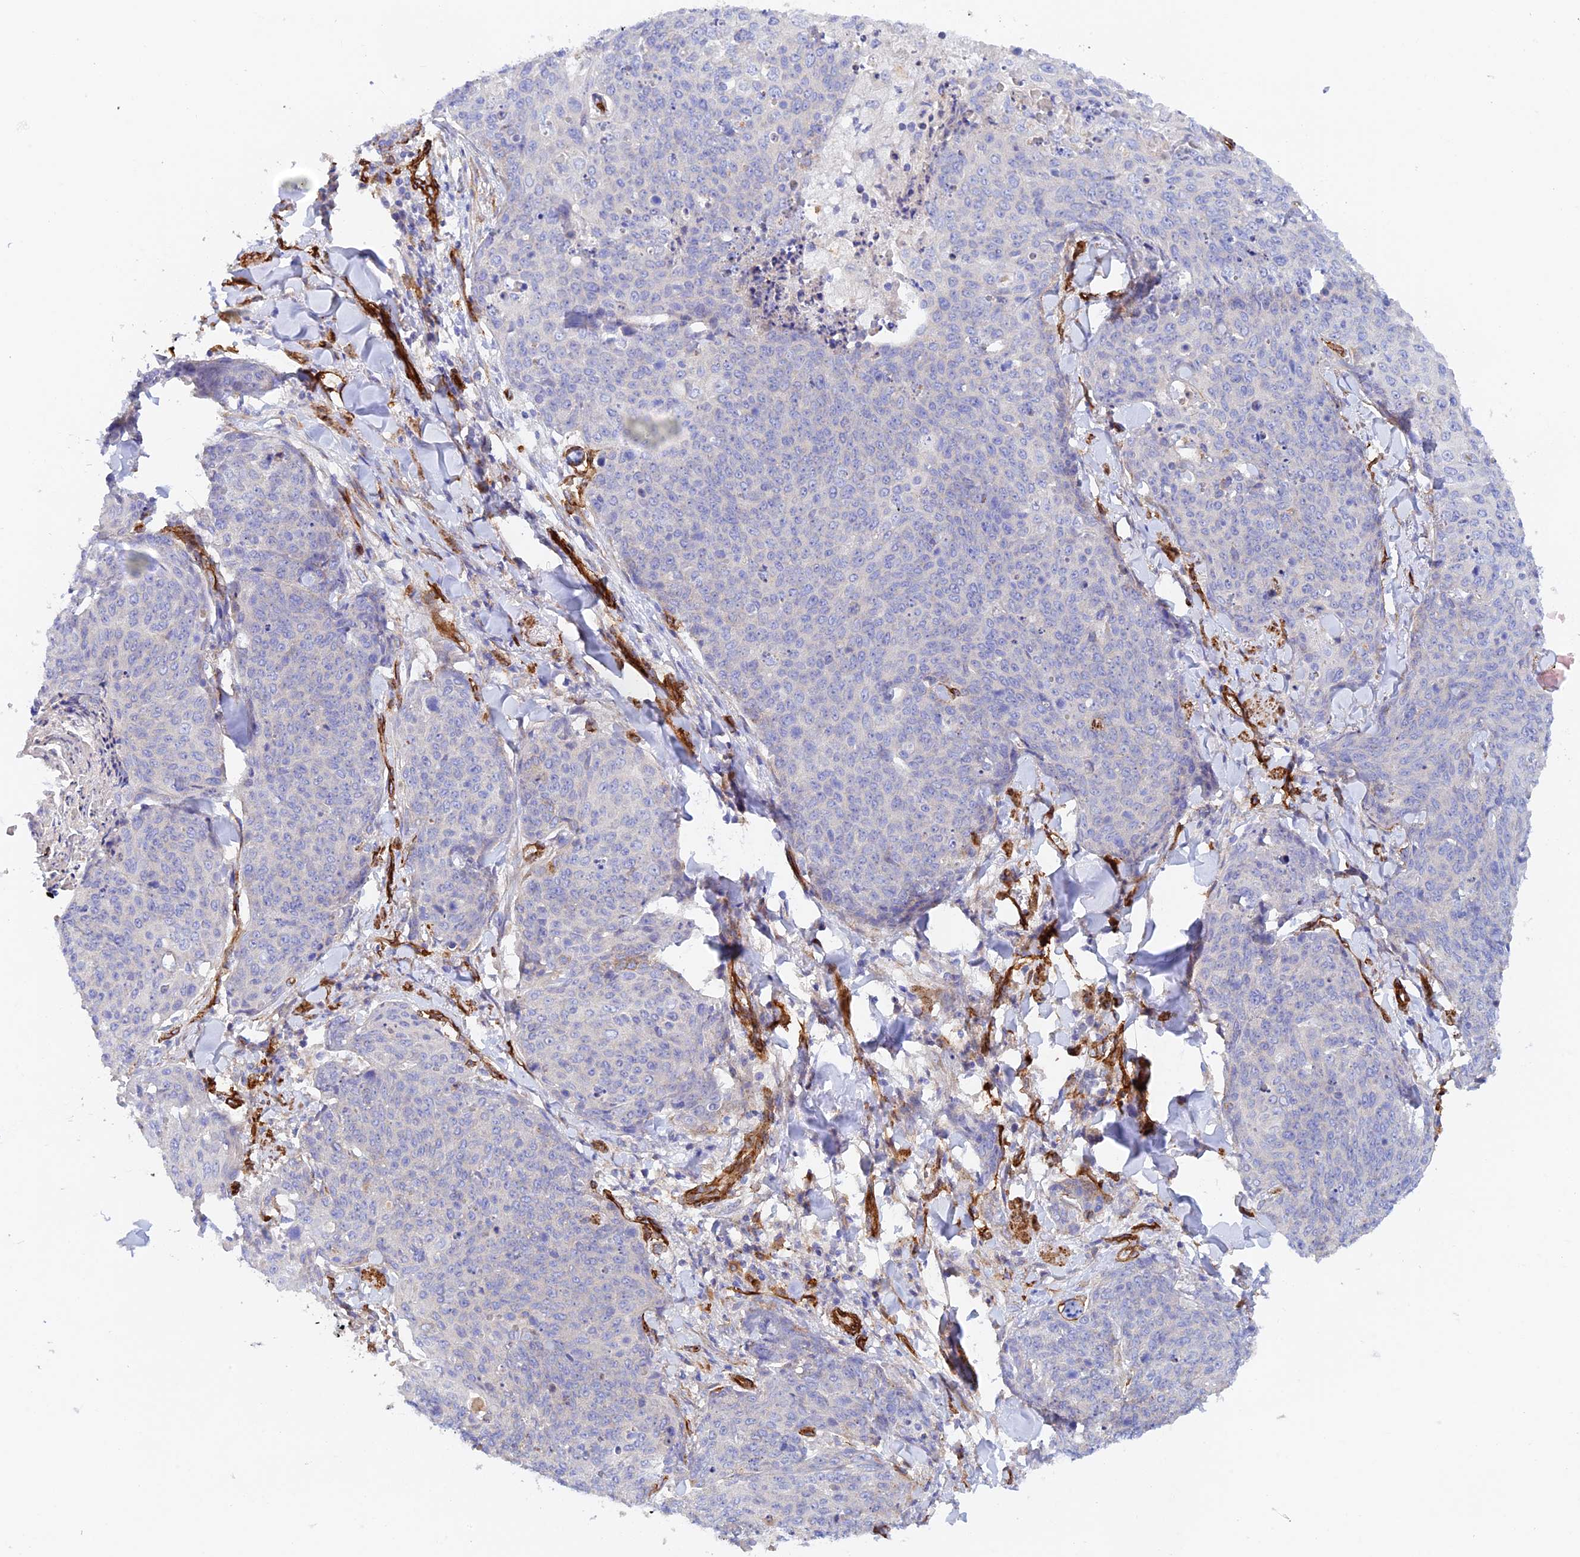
{"staining": {"intensity": "negative", "quantity": "none", "location": "none"}, "tissue": "skin cancer", "cell_type": "Tumor cells", "image_type": "cancer", "snomed": [{"axis": "morphology", "description": "Squamous cell carcinoma, NOS"}, {"axis": "topography", "description": "Skin"}, {"axis": "topography", "description": "Vulva"}], "caption": "Immunohistochemical staining of squamous cell carcinoma (skin) displays no significant expression in tumor cells. (DAB (3,3'-diaminobenzidine) IHC visualized using brightfield microscopy, high magnification).", "gene": "MYO9A", "patient": {"sex": "female", "age": 85}}